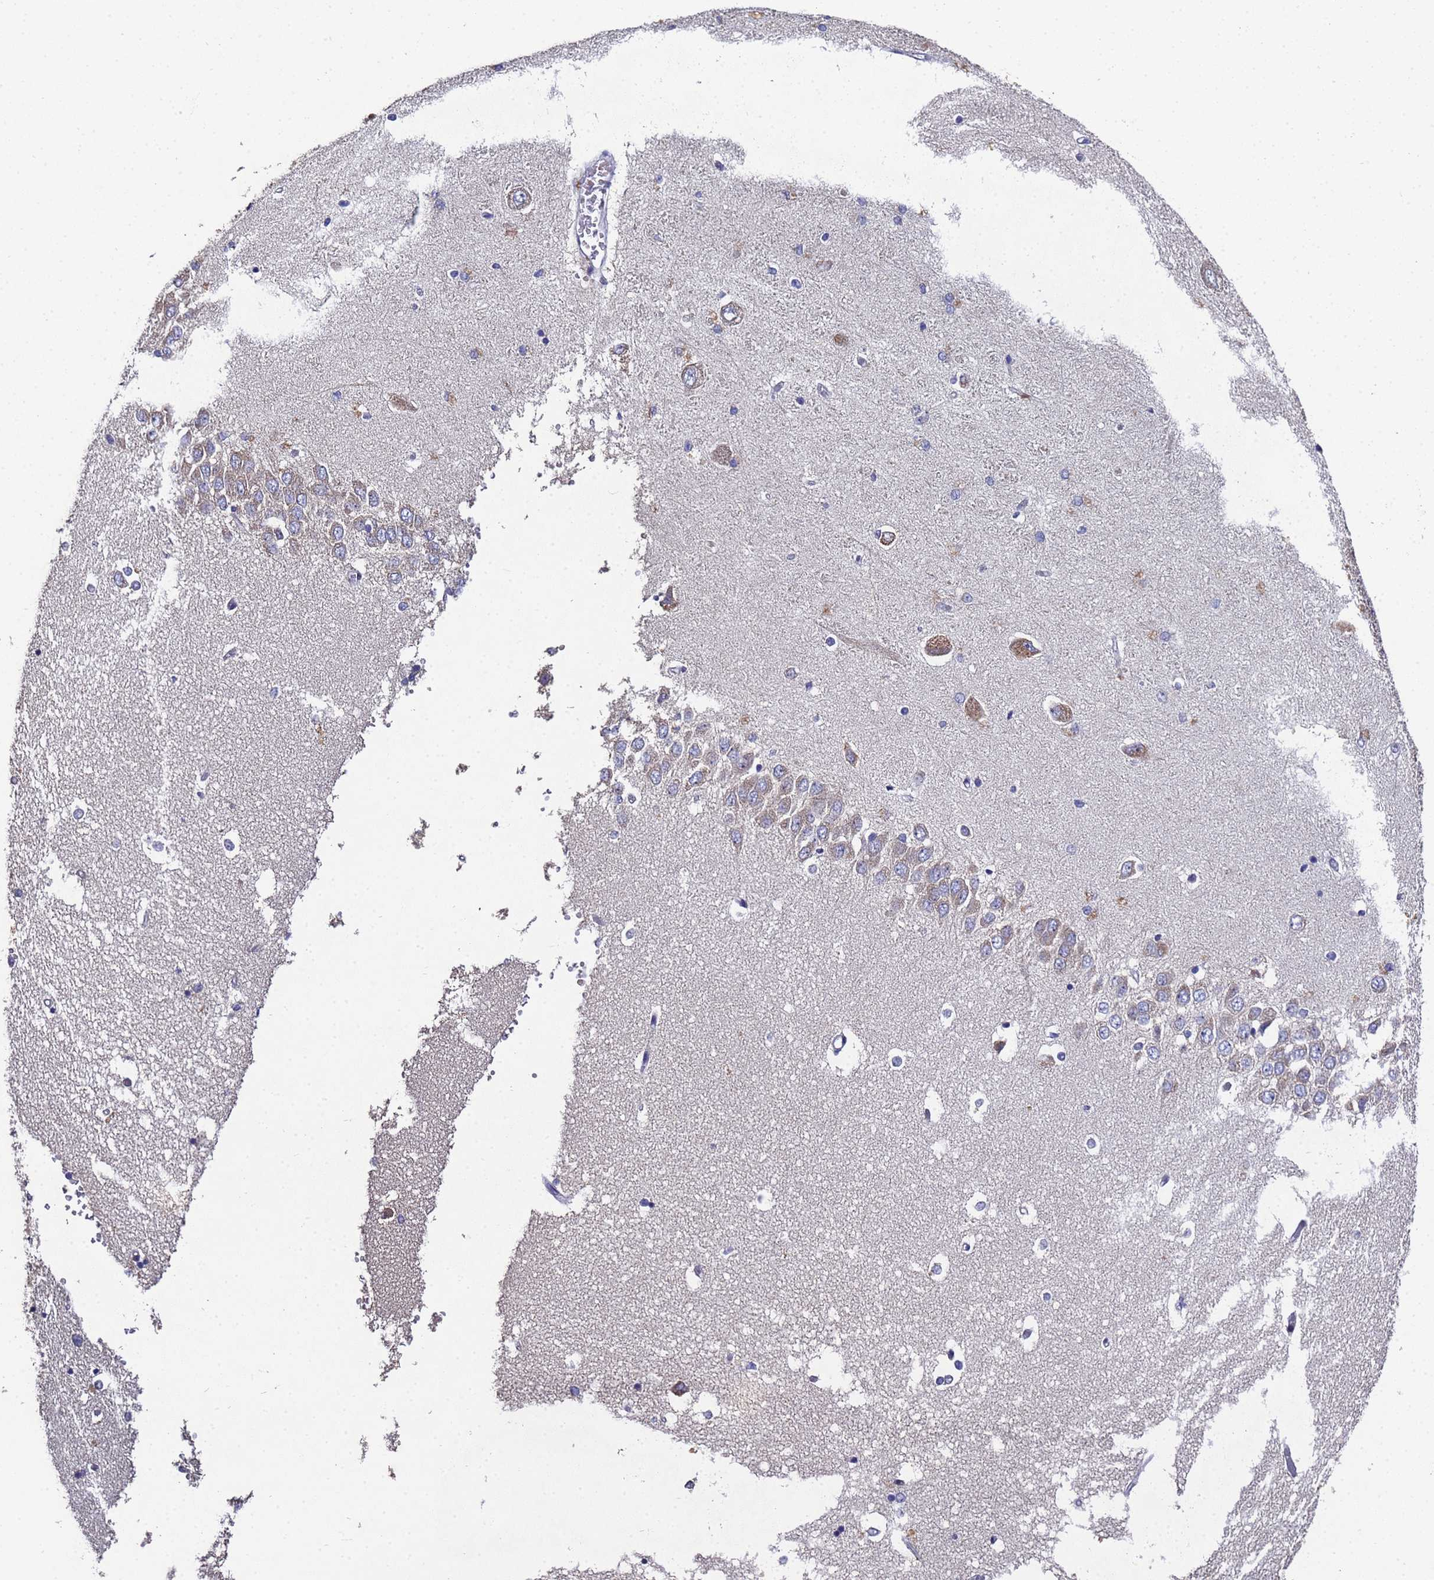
{"staining": {"intensity": "negative", "quantity": "none", "location": "none"}, "tissue": "hippocampus", "cell_type": "Glial cells", "image_type": "normal", "snomed": [{"axis": "morphology", "description": "Normal tissue, NOS"}, {"axis": "topography", "description": "Hippocampus"}], "caption": "The immunohistochemistry (IHC) histopathology image has no significant staining in glial cells of hippocampus. (DAB (3,3'-diaminobenzidine) IHC with hematoxylin counter stain).", "gene": "NSUN6", "patient": {"sex": "male", "age": 45}}